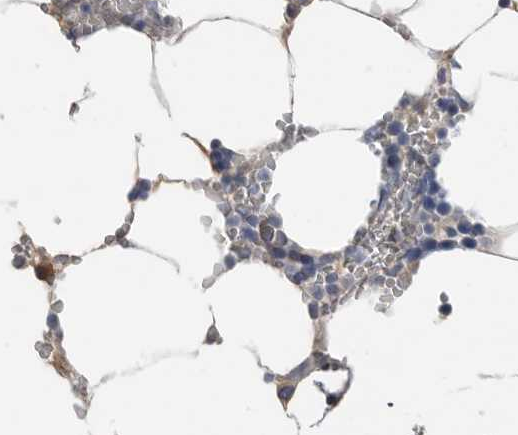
{"staining": {"intensity": "moderate", "quantity": "<25%", "location": "cytoplasmic/membranous"}, "tissue": "bone marrow", "cell_type": "Hematopoietic cells", "image_type": "normal", "snomed": [{"axis": "morphology", "description": "Normal tissue, NOS"}, {"axis": "topography", "description": "Bone marrow"}], "caption": "Benign bone marrow shows moderate cytoplasmic/membranous expression in about <25% of hematopoietic cells.", "gene": "FABP6", "patient": {"sex": "male", "age": 70}}